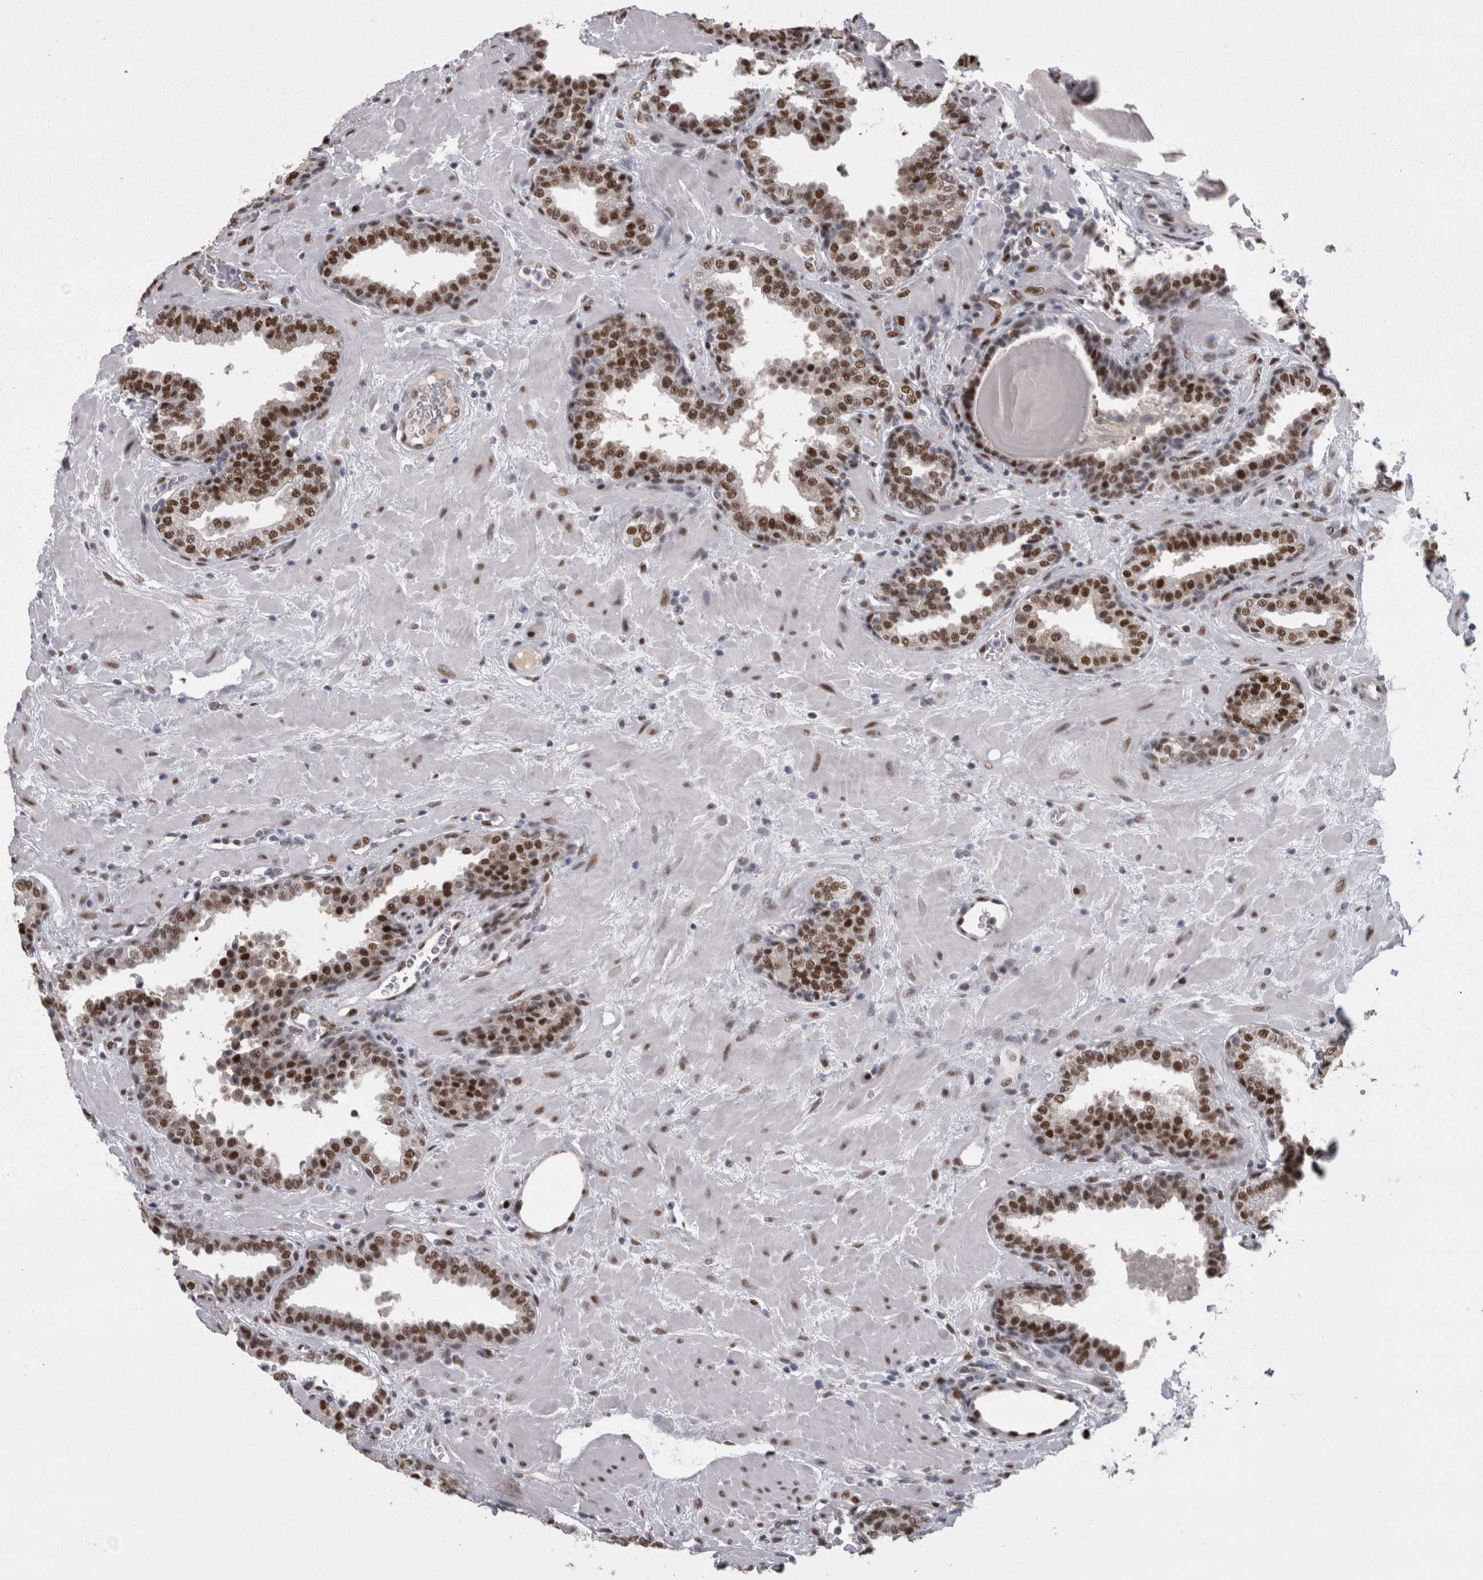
{"staining": {"intensity": "strong", "quantity": ">75%", "location": "nuclear"}, "tissue": "prostate", "cell_type": "Glandular cells", "image_type": "normal", "snomed": [{"axis": "morphology", "description": "Normal tissue, NOS"}, {"axis": "topography", "description": "Prostate"}], "caption": "DAB immunohistochemical staining of benign prostate shows strong nuclear protein expression in about >75% of glandular cells.", "gene": "C1orf54", "patient": {"sex": "male", "age": 51}}